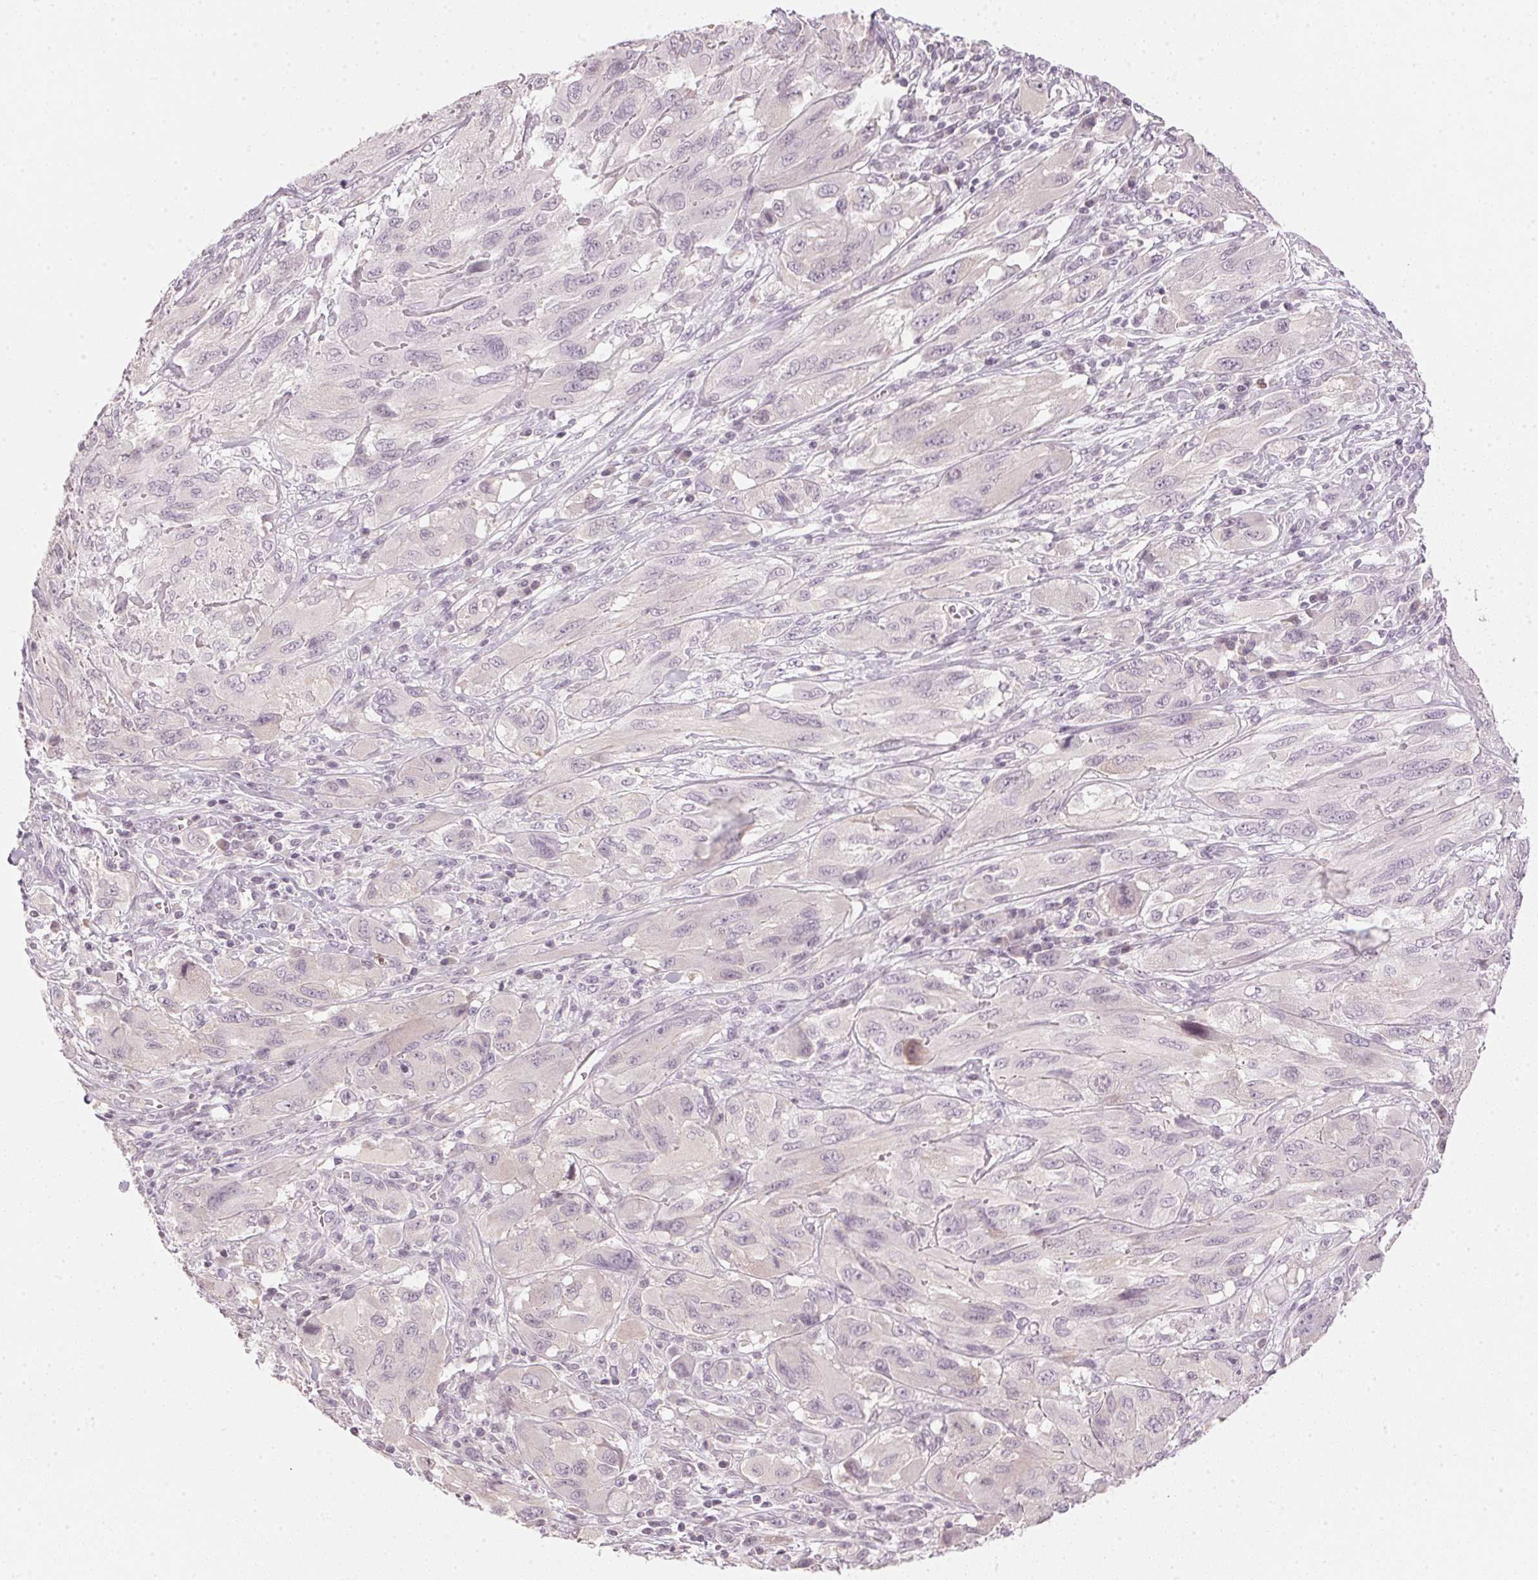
{"staining": {"intensity": "negative", "quantity": "none", "location": "none"}, "tissue": "melanoma", "cell_type": "Tumor cells", "image_type": "cancer", "snomed": [{"axis": "morphology", "description": "Malignant melanoma, NOS"}, {"axis": "topography", "description": "Skin"}], "caption": "Immunohistochemical staining of melanoma displays no significant positivity in tumor cells.", "gene": "SFRP4", "patient": {"sex": "female", "age": 91}}